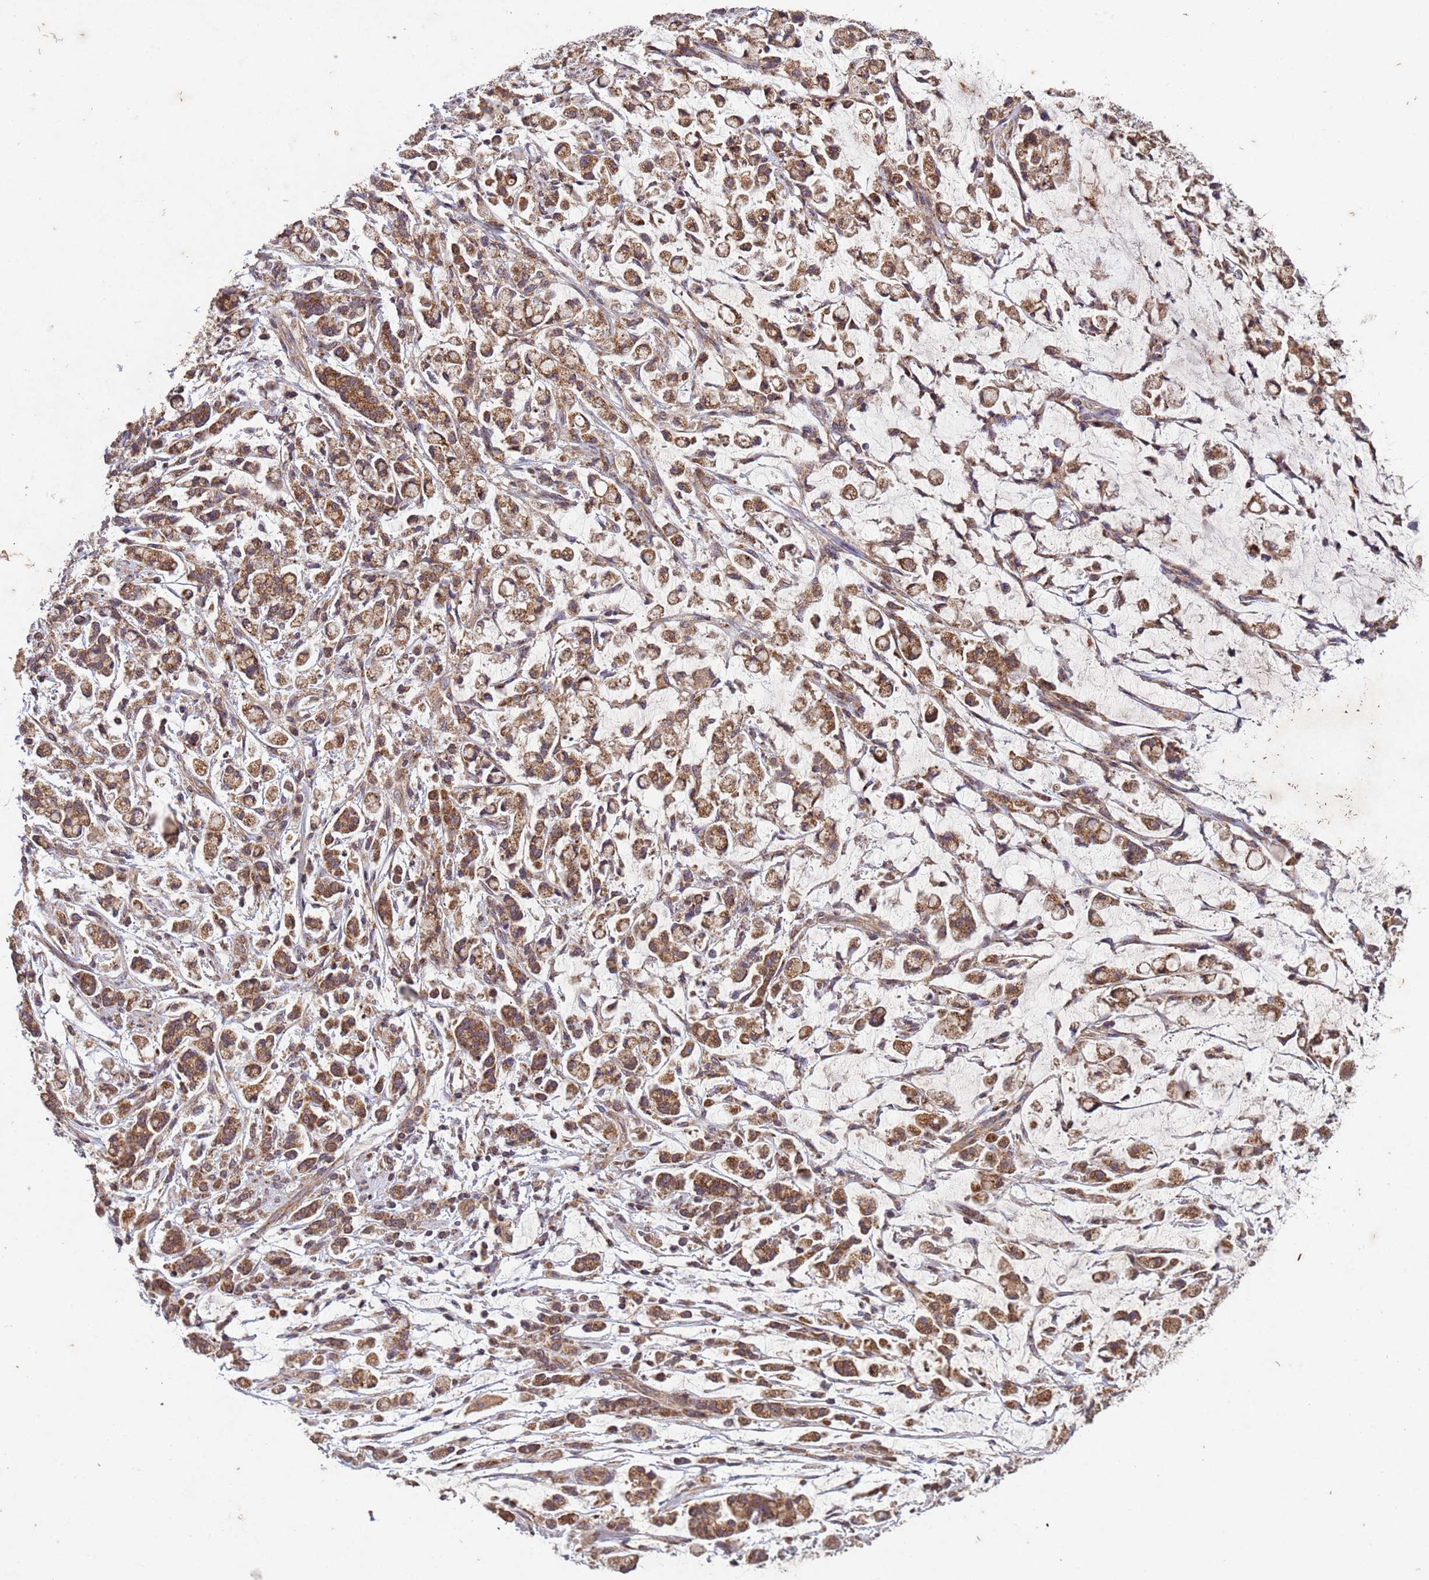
{"staining": {"intensity": "moderate", "quantity": ">75%", "location": "cytoplasmic/membranous"}, "tissue": "stomach cancer", "cell_type": "Tumor cells", "image_type": "cancer", "snomed": [{"axis": "morphology", "description": "Adenocarcinoma, NOS"}, {"axis": "topography", "description": "Stomach"}], "caption": "Protein expression analysis of stomach cancer displays moderate cytoplasmic/membranous positivity in approximately >75% of tumor cells.", "gene": "FASTKD1", "patient": {"sex": "female", "age": 60}}